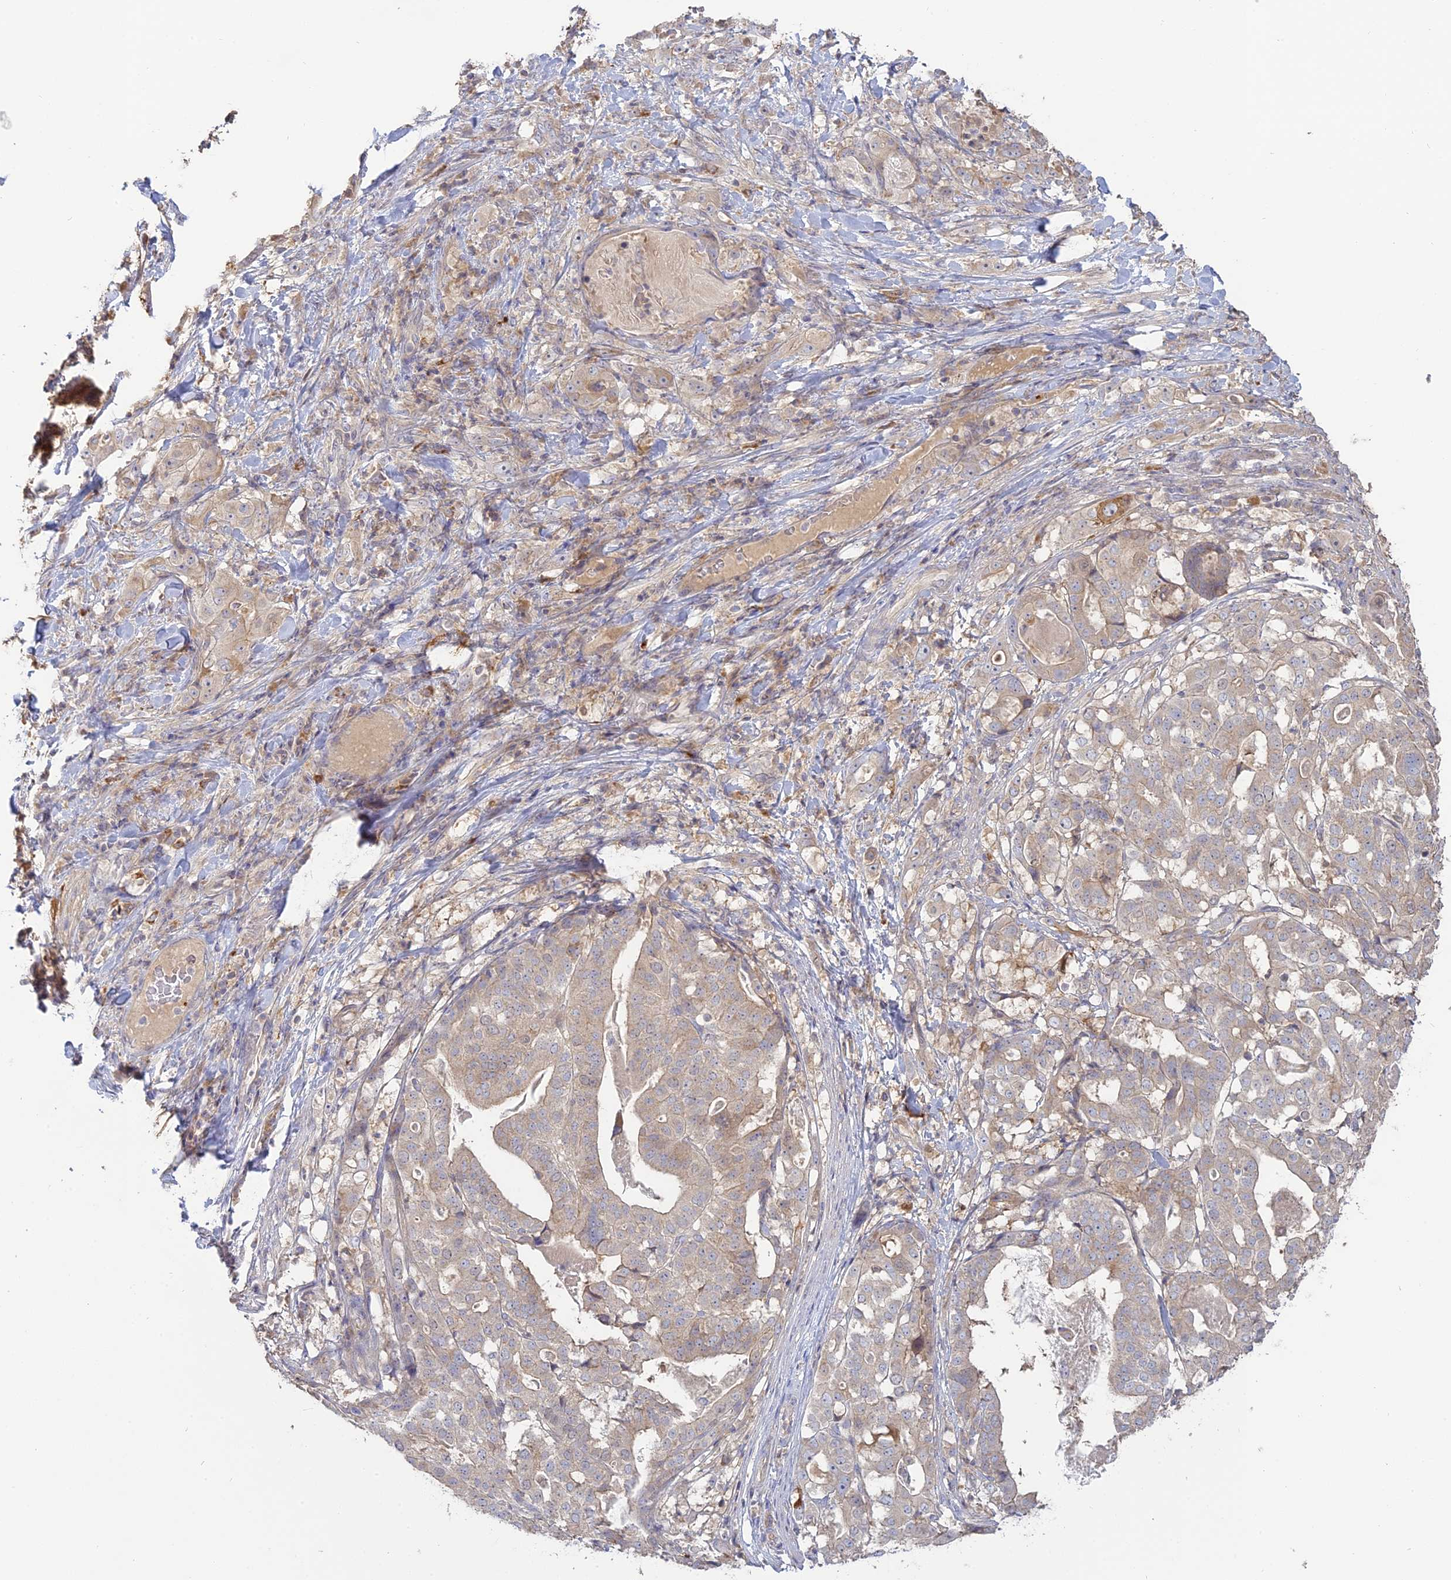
{"staining": {"intensity": "weak", "quantity": "25%-75%", "location": "cytoplasmic/membranous"}, "tissue": "stomach cancer", "cell_type": "Tumor cells", "image_type": "cancer", "snomed": [{"axis": "morphology", "description": "Adenocarcinoma, NOS"}, {"axis": "topography", "description": "Stomach"}], "caption": "Immunohistochemical staining of stomach cancer (adenocarcinoma) demonstrates low levels of weak cytoplasmic/membranous protein expression in approximately 25%-75% of tumor cells. The staining was performed using DAB (3,3'-diaminobenzidine), with brown indicating positive protein expression. Nuclei are stained blue with hematoxylin.", "gene": "SFT2D2", "patient": {"sex": "male", "age": 48}}